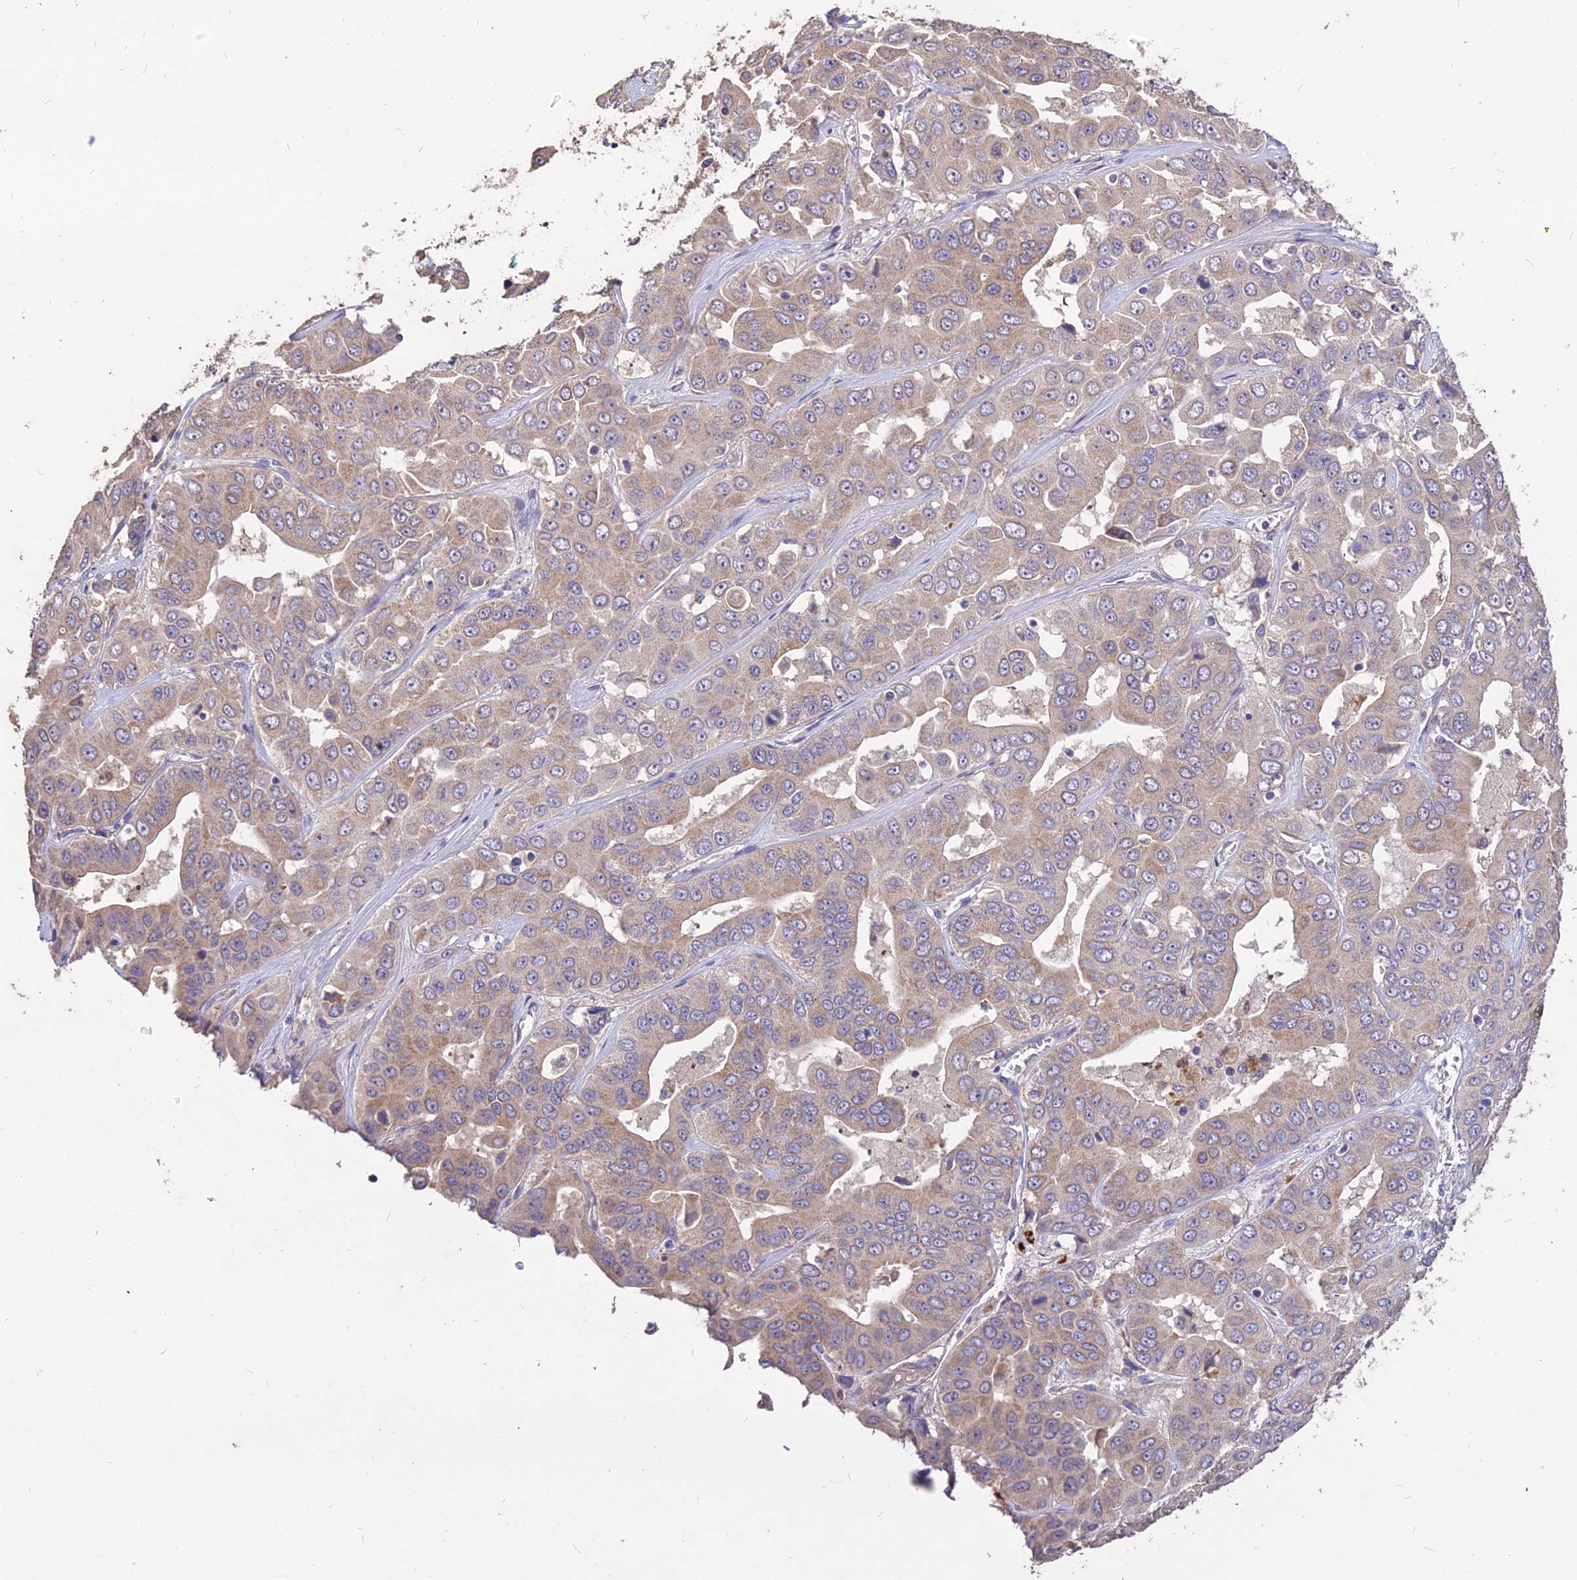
{"staining": {"intensity": "weak", "quantity": "25%-75%", "location": "cytoplasmic/membranous"}, "tissue": "liver cancer", "cell_type": "Tumor cells", "image_type": "cancer", "snomed": [{"axis": "morphology", "description": "Cholangiocarcinoma"}, {"axis": "topography", "description": "Liver"}], "caption": "This micrograph shows IHC staining of human cholangiocarcinoma (liver), with low weak cytoplasmic/membranous staining in about 25%-75% of tumor cells.", "gene": "SDHD", "patient": {"sex": "female", "age": 52}}